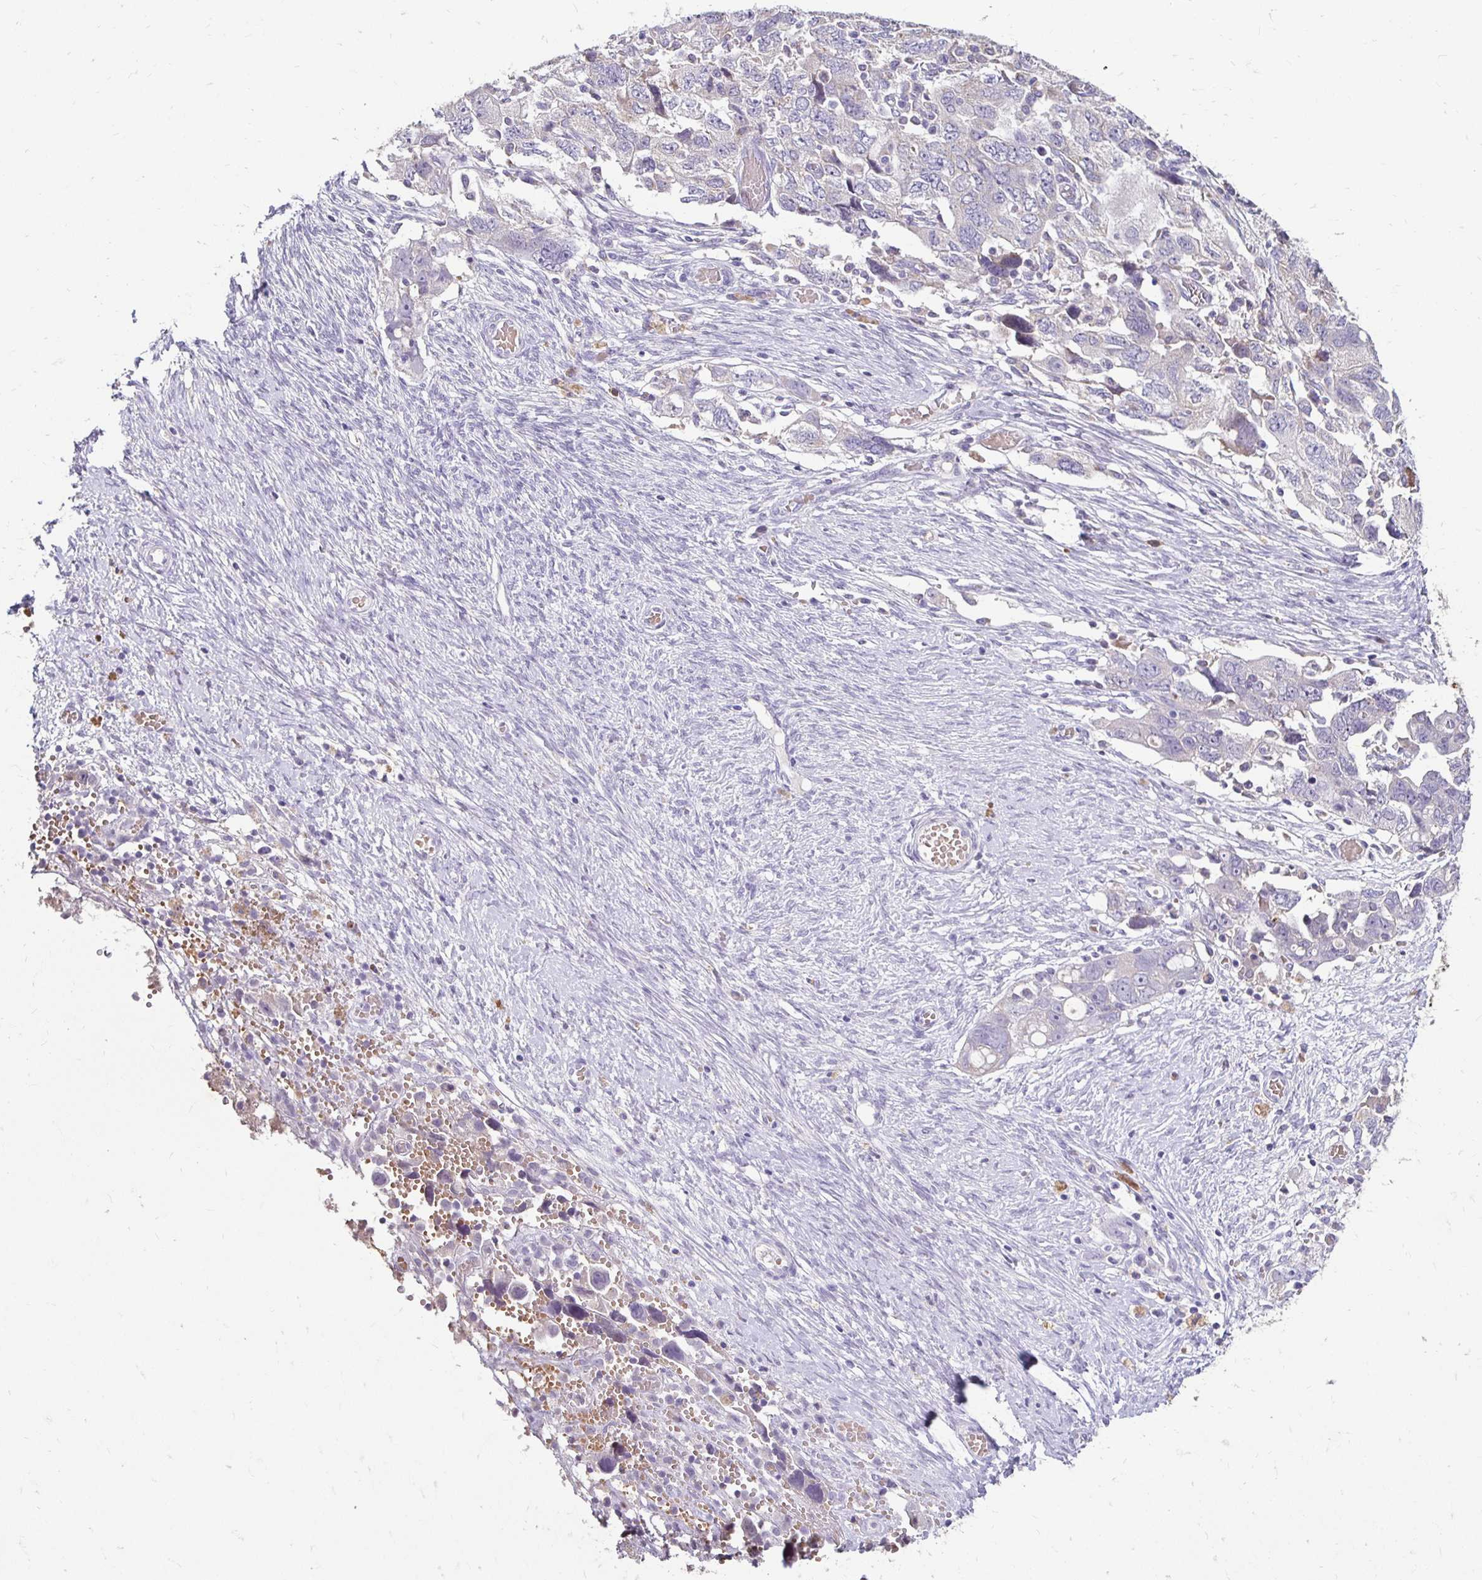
{"staining": {"intensity": "negative", "quantity": "none", "location": "none"}, "tissue": "ovarian cancer", "cell_type": "Tumor cells", "image_type": "cancer", "snomed": [{"axis": "morphology", "description": "Carcinoma, NOS"}, {"axis": "morphology", "description": "Cystadenocarcinoma, serous, NOS"}, {"axis": "topography", "description": "Ovary"}], "caption": "High power microscopy micrograph of an immunohistochemistry (IHC) micrograph of serous cystadenocarcinoma (ovarian), revealing no significant staining in tumor cells.", "gene": "GK2", "patient": {"sex": "female", "age": 69}}